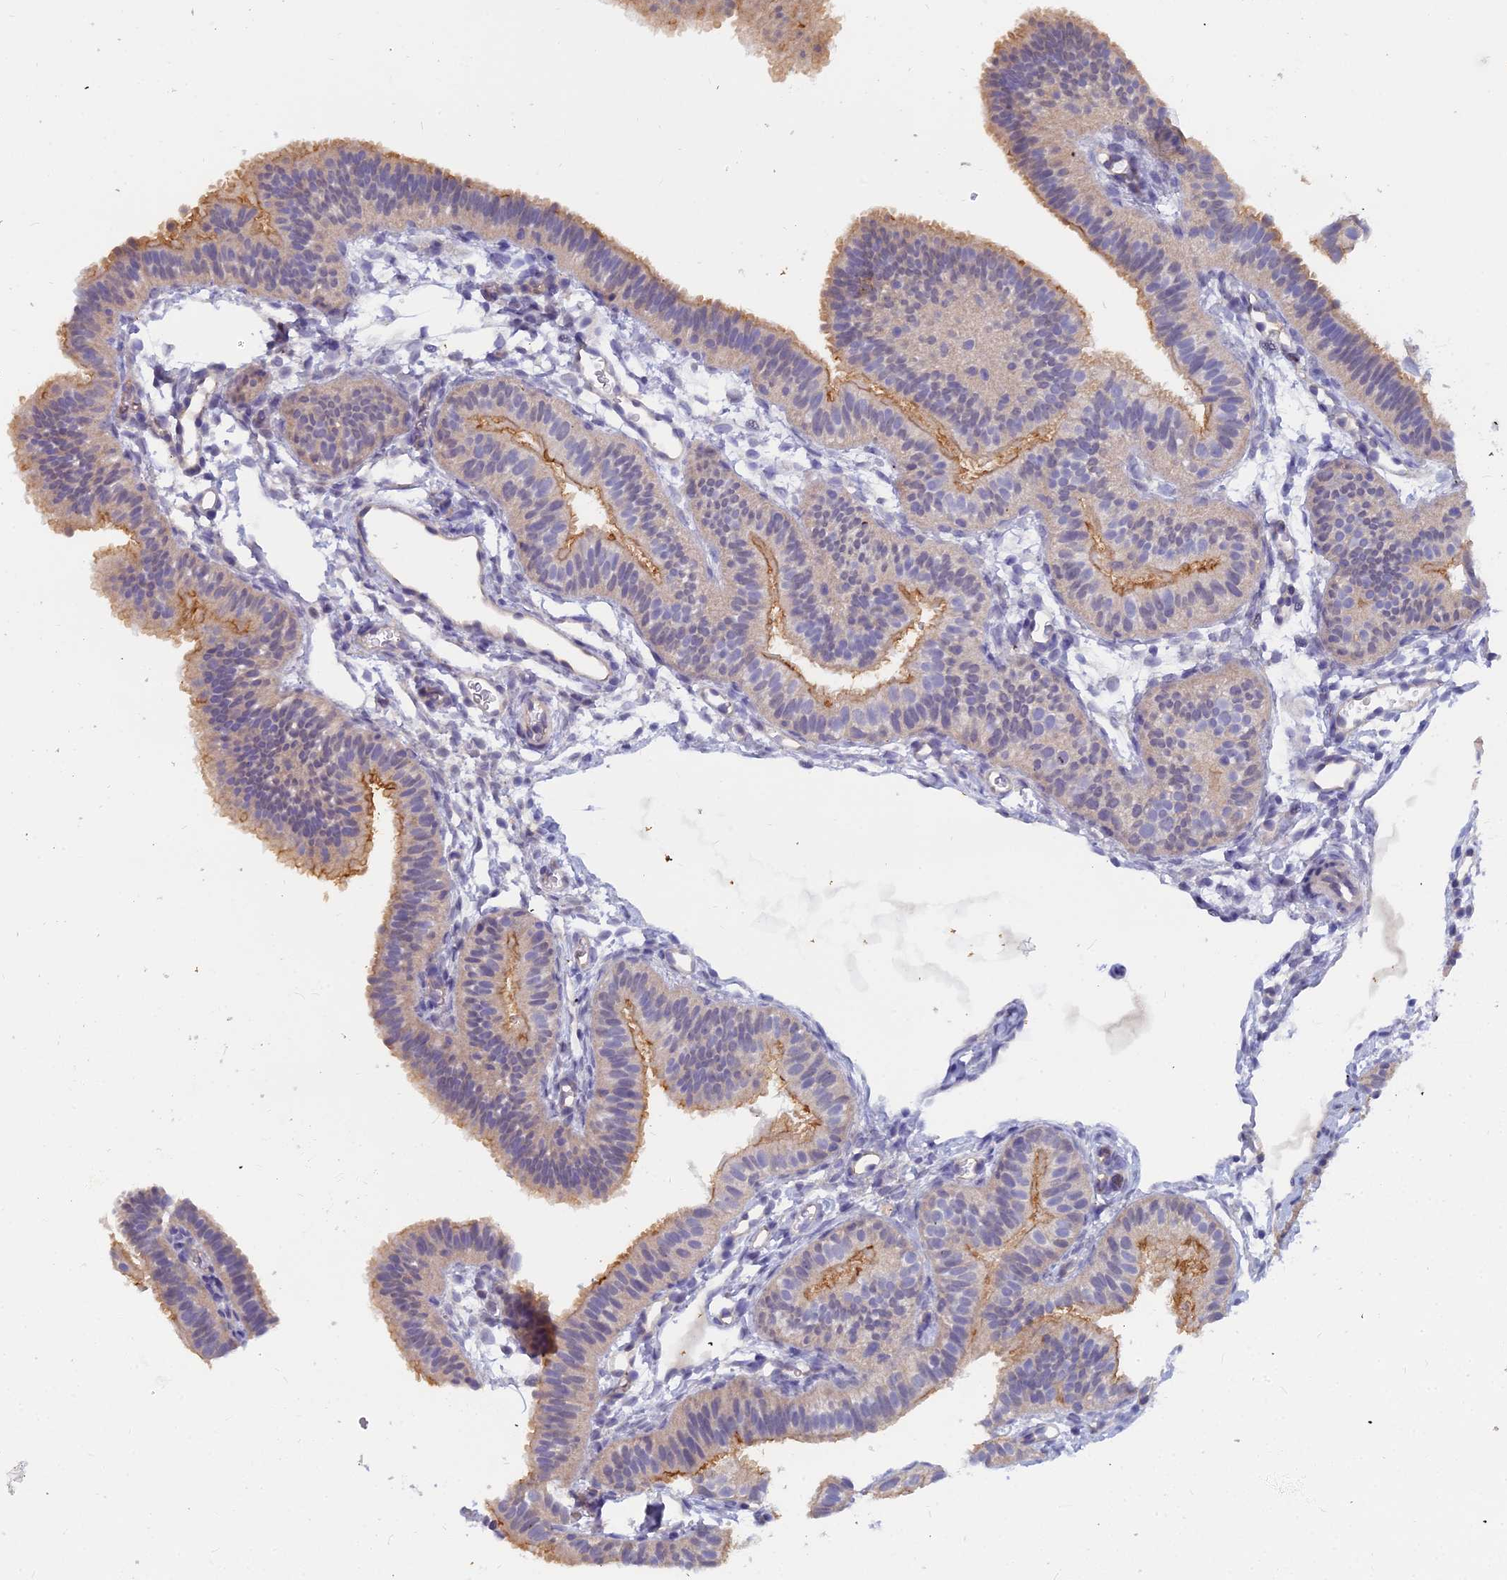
{"staining": {"intensity": "moderate", "quantity": "<25%", "location": "cytoplasmic/membranous"}, "tissue": "fallopian tube", "cell_type": "Glandular cells", "image_type": "normal", "snomed": [{"axis": "morphology", "description": "Normal tissue, NOS"}, {"axis": "topography", "description": "Fallopian tube"}], "caption": "Fallopian tube stained with DAB IHC shows low levels of moderate cytoplasmic/membranous staining in approximately <25% of glandular cells. Immunohistochemistry stains the protein of interest in brown and the nuclei are stained blue.", "gene": "RDX", "patient": {"sex": "female", "age": 35}}